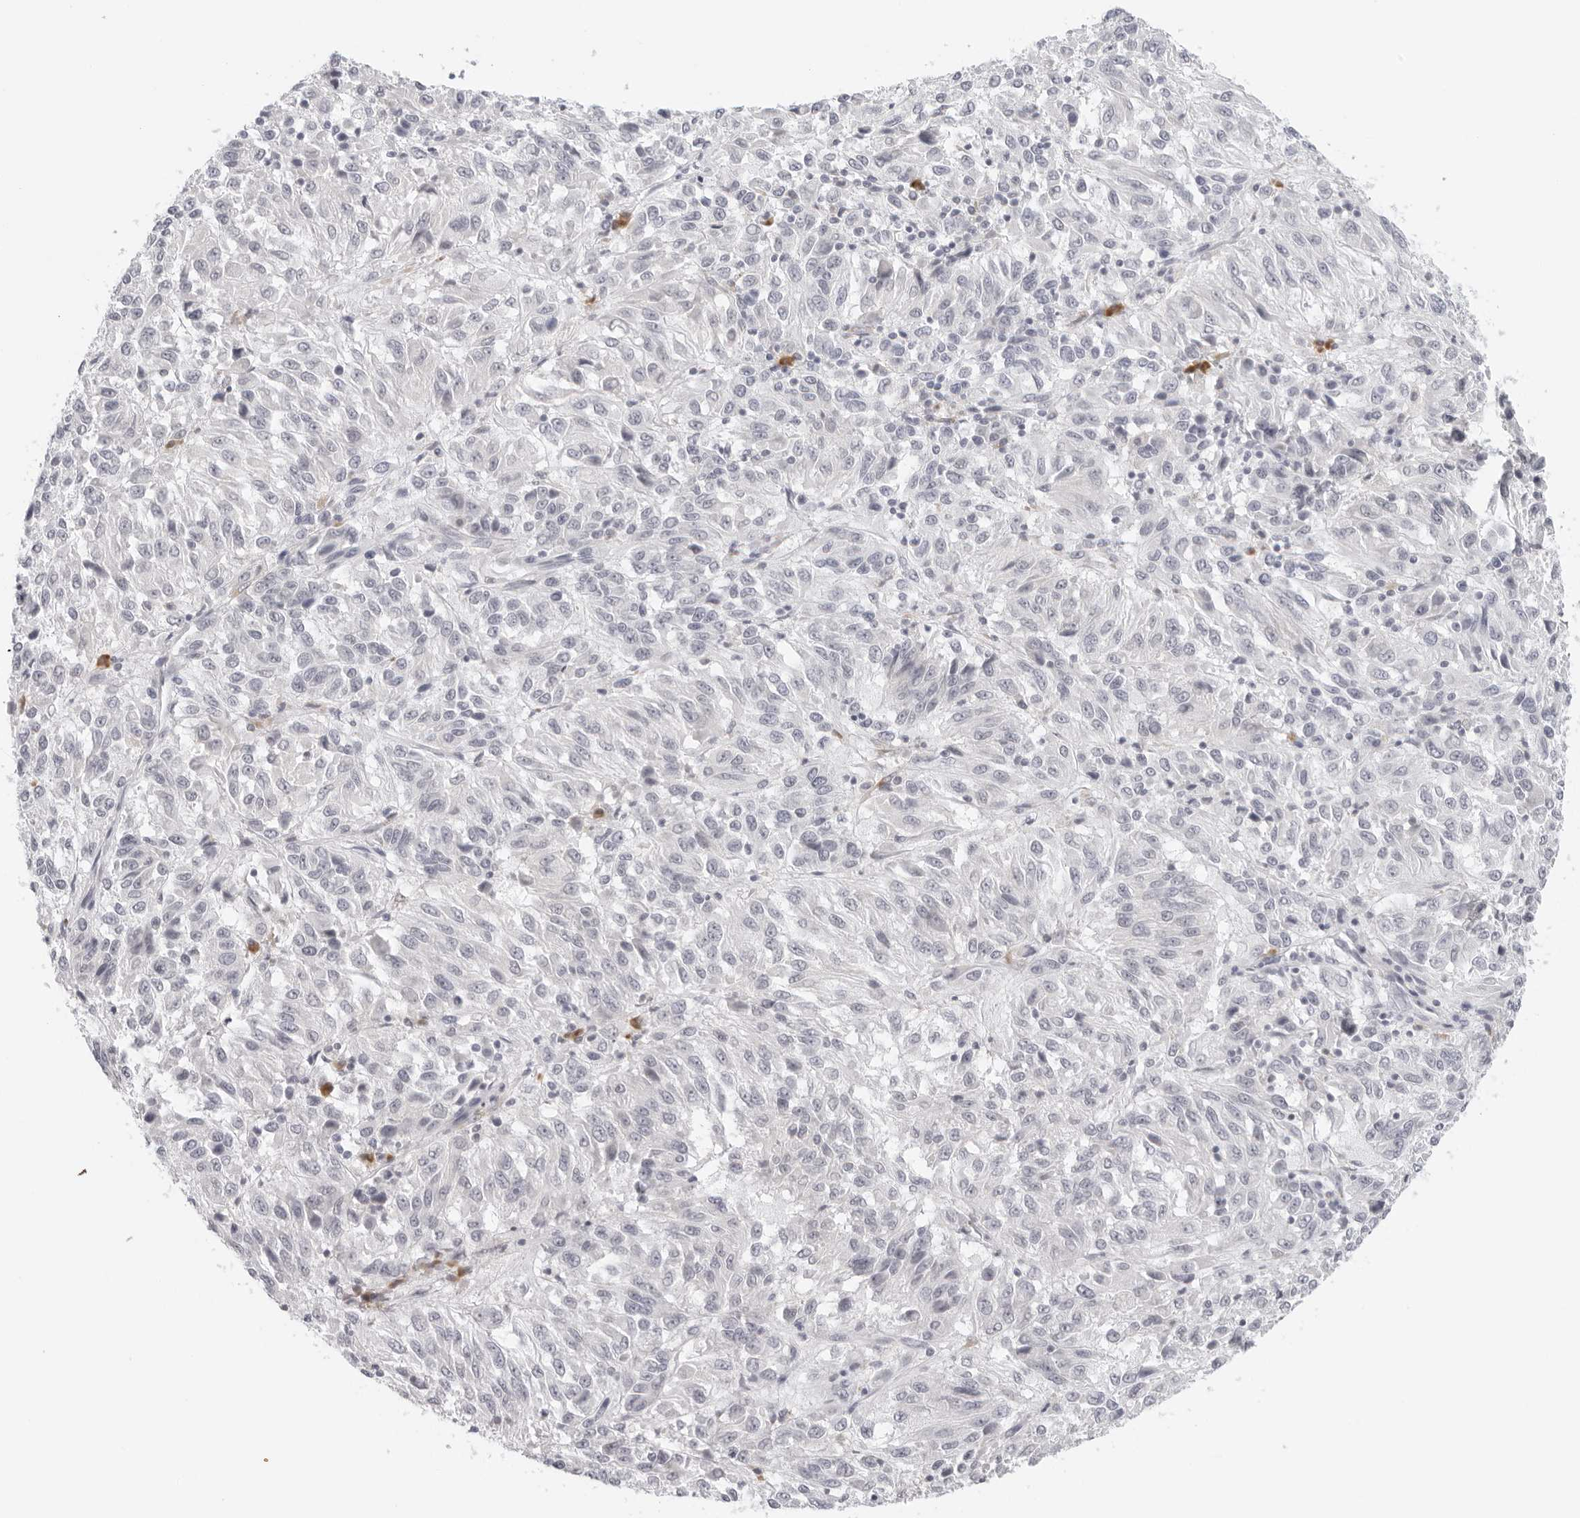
{"staining": {"intensity": "negative", "quantity": "none", "location": "none"}, "tissue": "melanoma", "cell_type": "Tumor cells", "image_type": "cancer", "snomed": [{"axis": "morphology", "description": "Malignant melanoma, Metastatic site"}, {"axis": "topography", "description": "Lung"}], "caption": "High power microscopy micrograph of an IHC histopathology image of malignant melanoma (metastatic site), revealing no significant expression in tumor cells. (DAB (3,3'-diaminobenzidine) immunohistochemistry (IHC), high magnification).", "gene": "EDN2", "patient": {"sex": "male", "age": 64}}